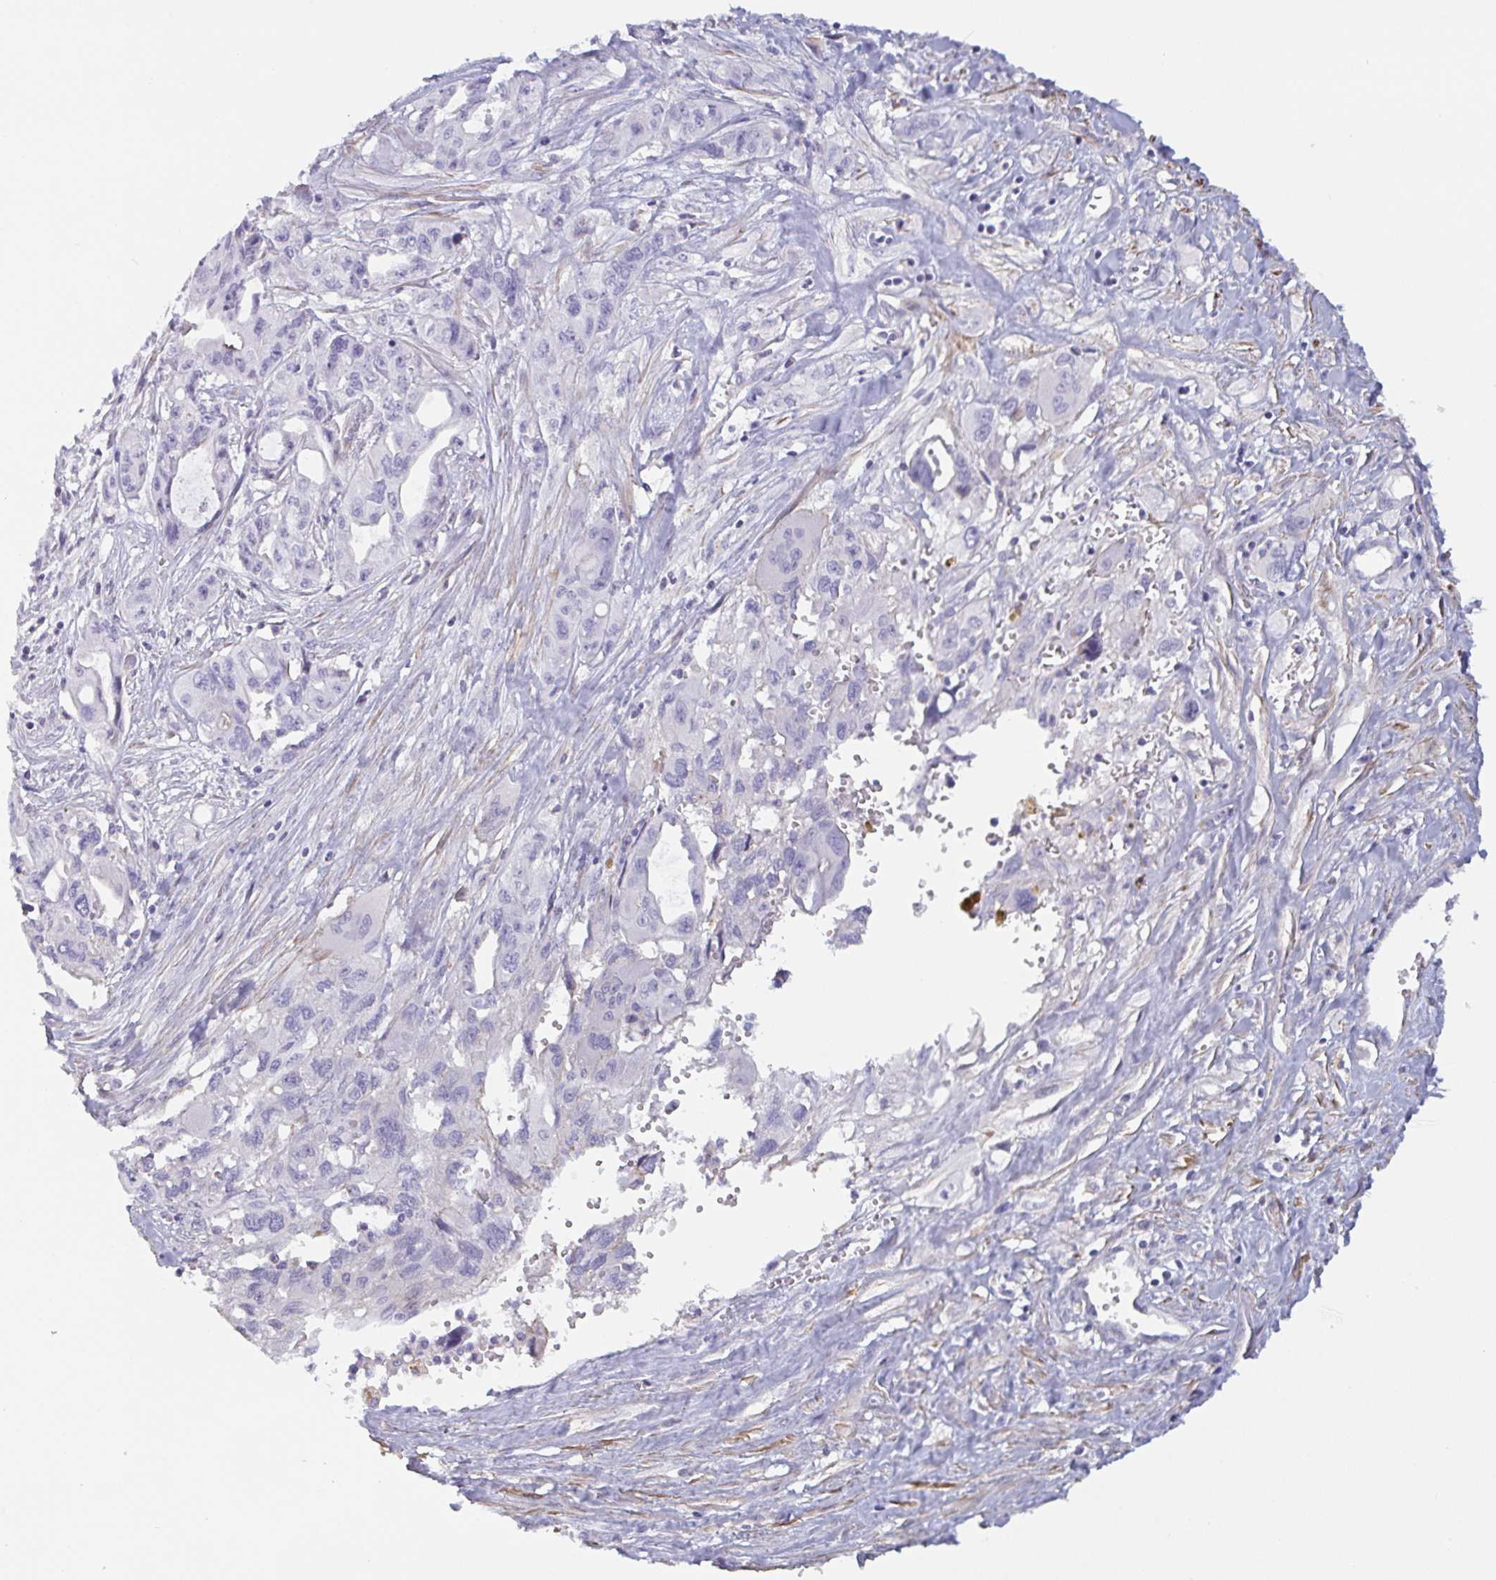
{"staining": {"intensity": "negative", "quantity": "none", "location": "none"}, "tissue": "pancreatic cancer", "cell_type": "Tumor cells", "image_type": "cancer", "snomed": [{"axis": "morphology", "description": "Adenocarcinoma, NOS"}, {"axis": "topography", "description": "Pancreas"}], "caption": "Immunohistochemistry (IHC) of pancreatic cancer exhibits no positivity in tumor cells.", "gene": "OR5P3", "patient": {"sex": "female", "age": 47}}